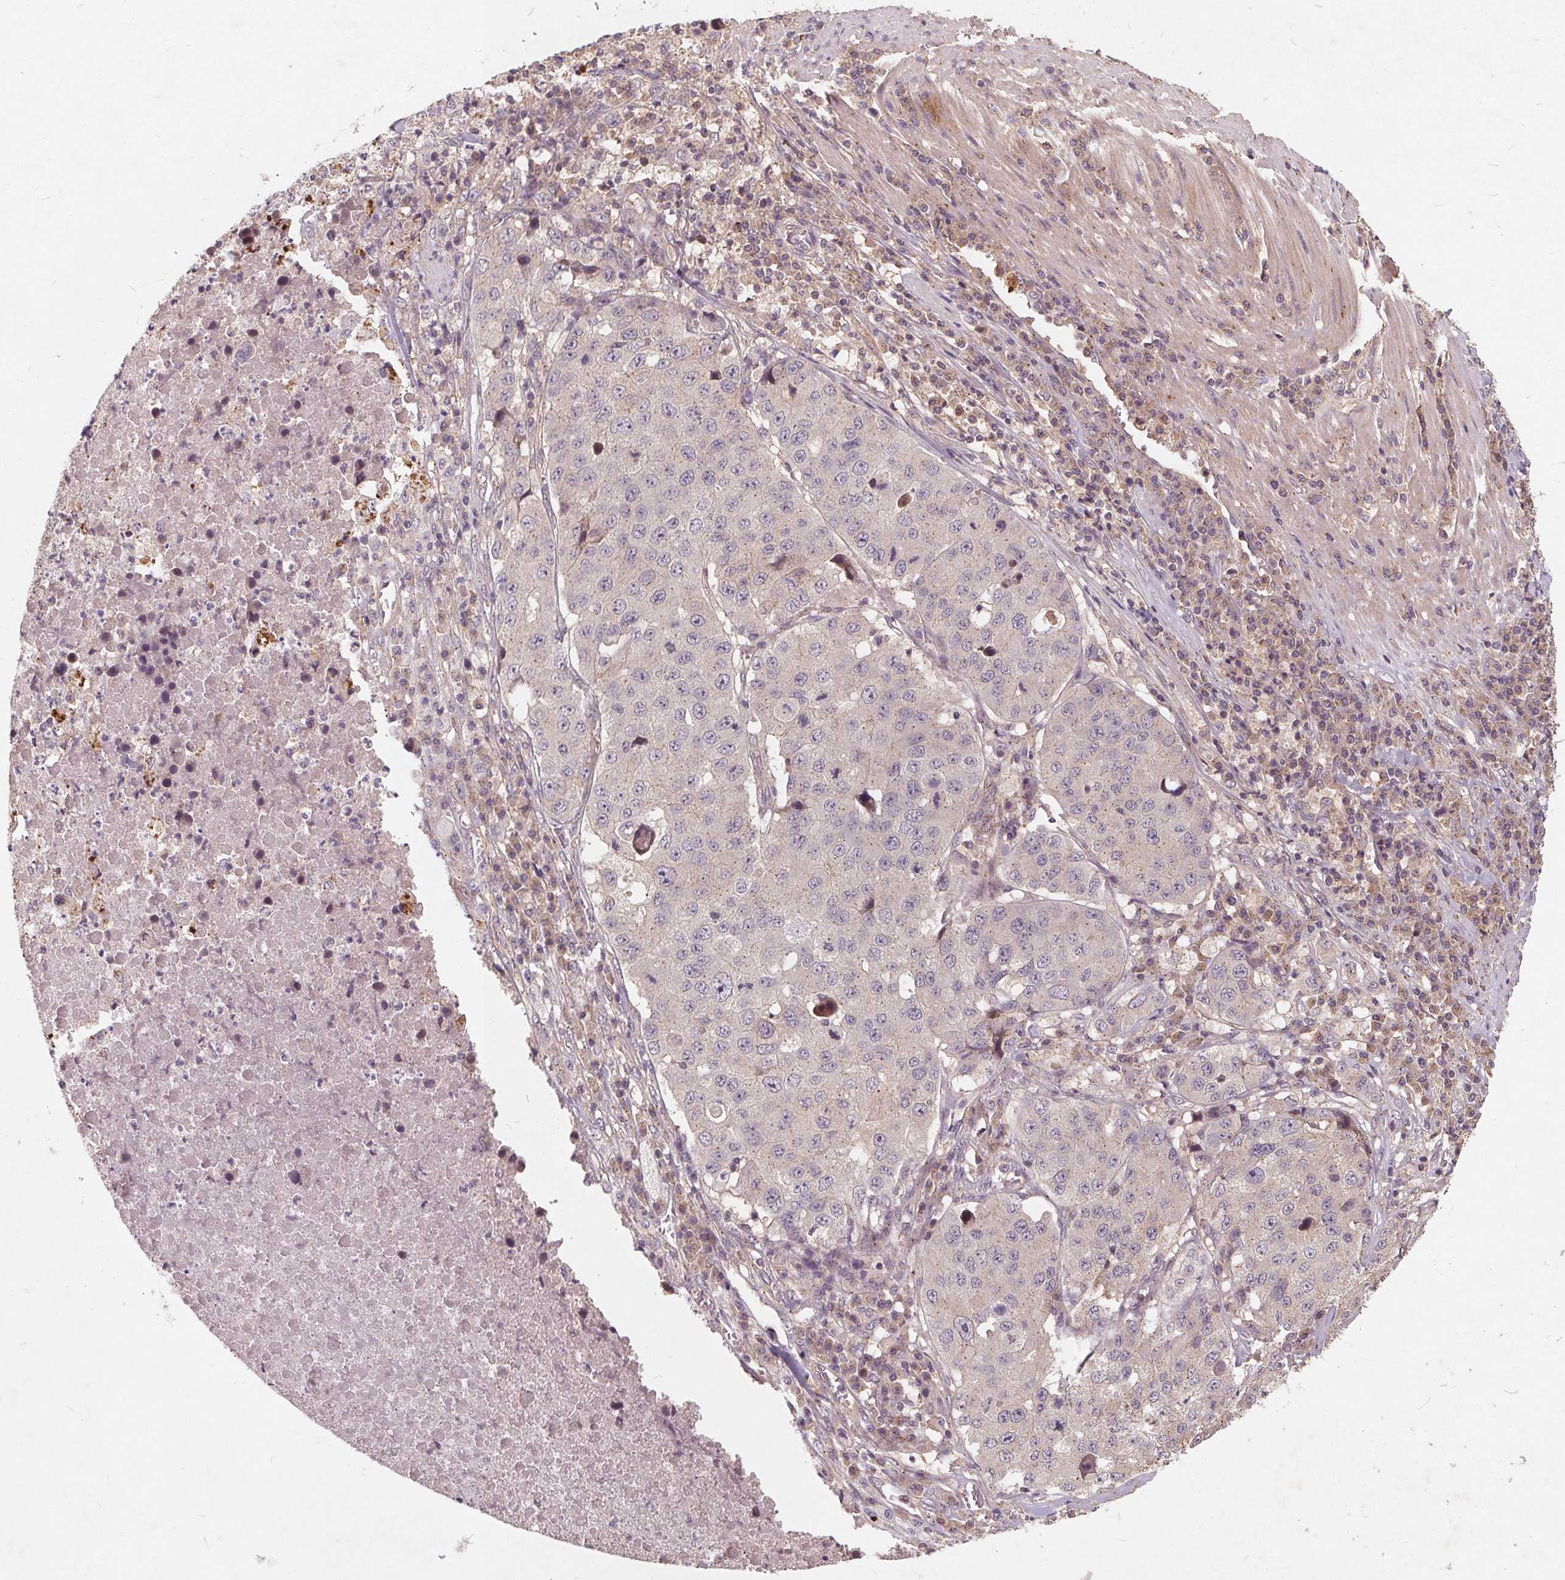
{"staining": {"intensity": "negative", "quantity": "none", "location": "none"}, "tissue": "stomach cancer", "cell_type": "Tumor cells", "image_type": "cancer", "snomed": [{"axis": "morphology", "description": "Adenocarcinoma, NOS"}, {"axis": "topography", "description": "Stomach"}], "caption": "DAB immunohistochemical staining of stomach cancer (adenocarcinoma) reveals no significant positivity in tumor cells.", "gene": "CSNK1G2", "patient": {"sex": "male", "age": 71}}